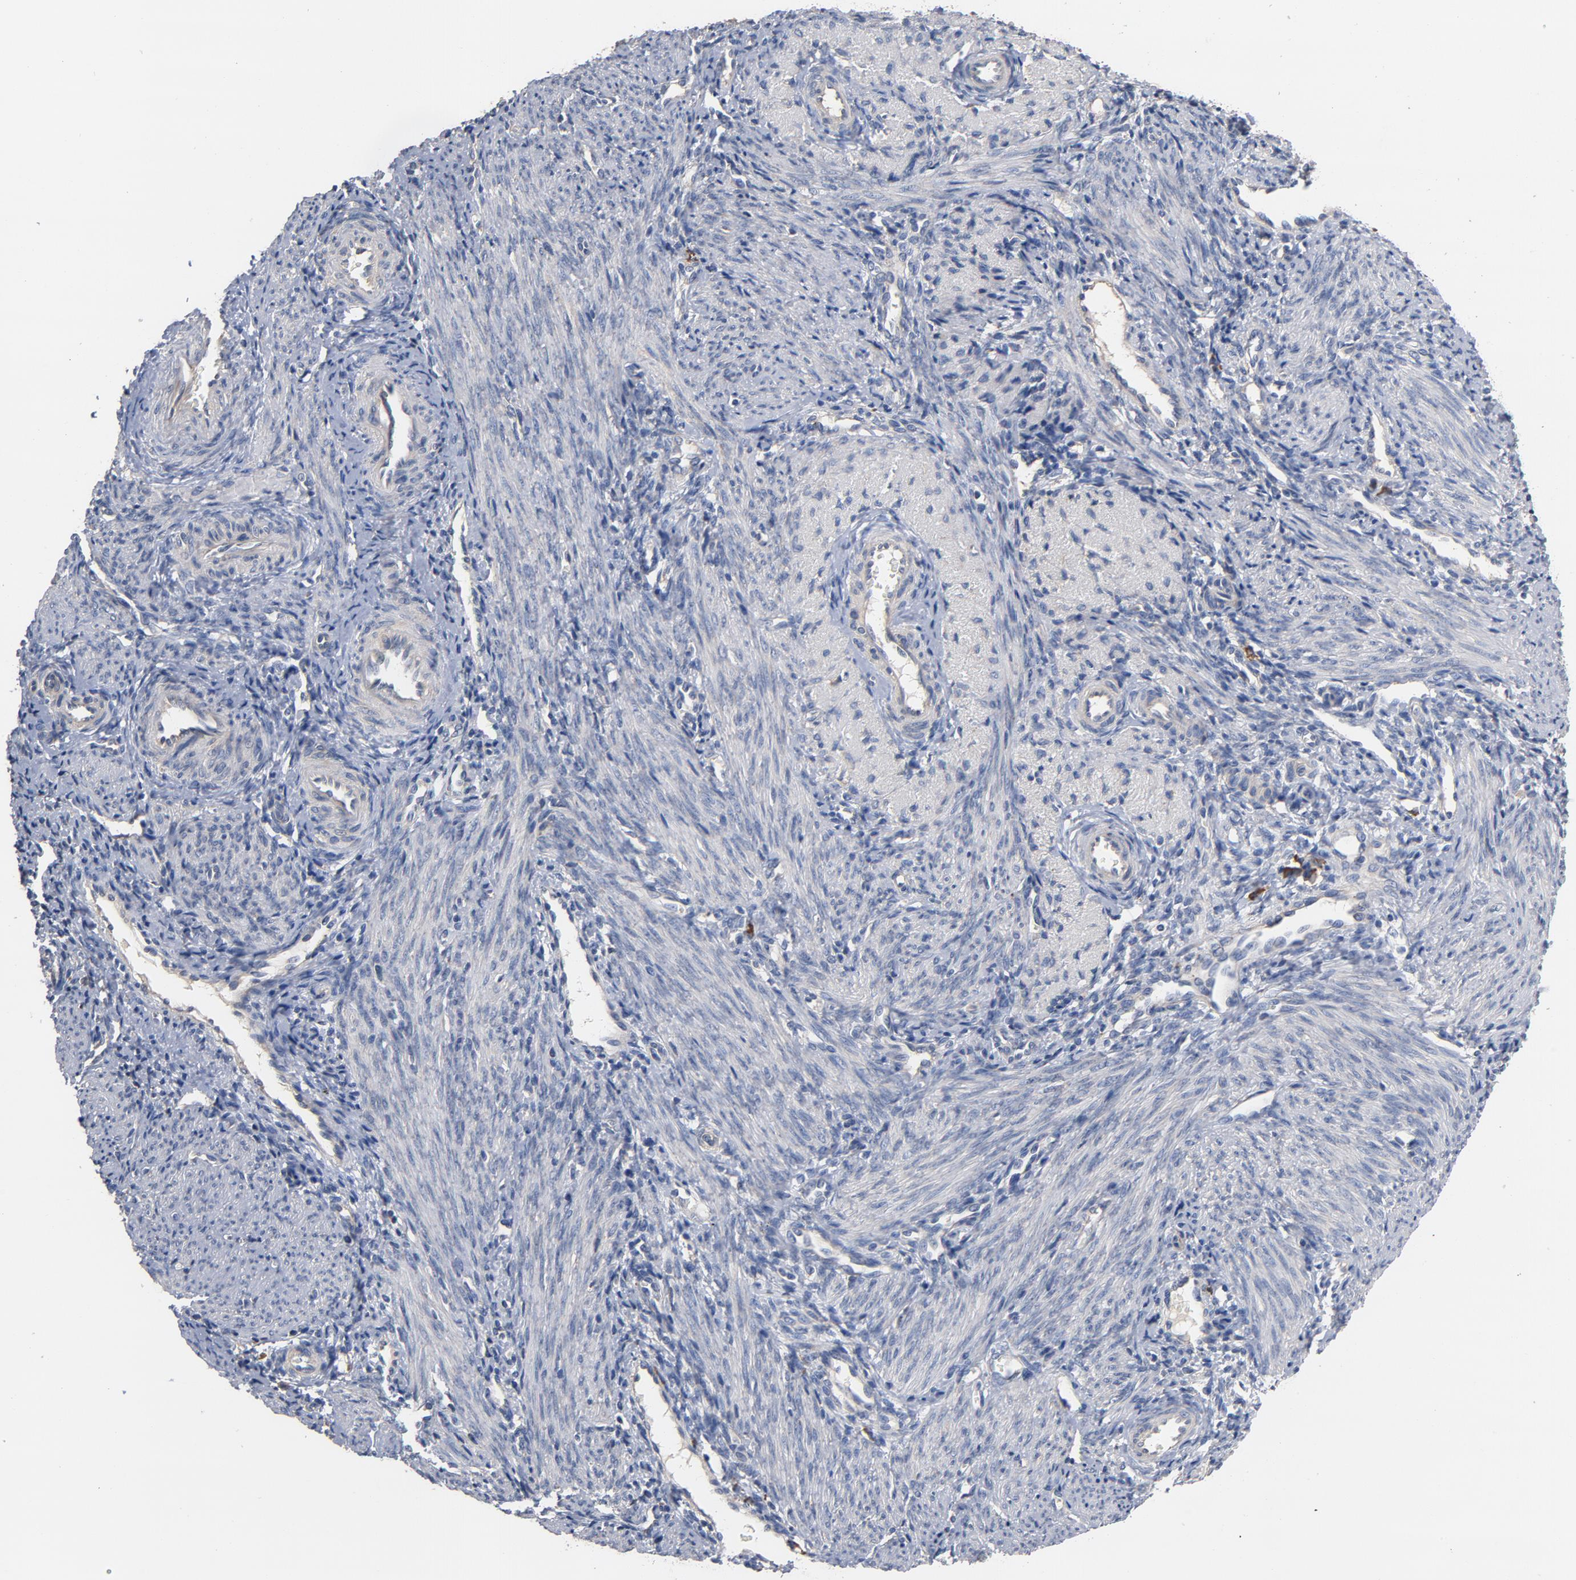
{"staining": {"intensity": "negative", "quantity": "none", "location": "none"}, "tissue": "endometrium", "cell_type": "Cells in endometrial stroma", "image_type": "normal", "snomed": [{"axis": "morphology", "description": "Normal tissue, NOS"}, {"axis": "topography", "description": "Uterus"}, {"axis": "topography", "description": "Endometrium"}], "caption": "Immunohistochemistry micrograph of normal endometrium: endometrium stained with DAB exhibits no significant protein expression in cells in endometrial stroma. Brightfield microscopy of IHC stained with DAB (3,3'-diaminobenzidine) (brown) and hematoxylin (blue), captured at high magnification.", "gene": "TLR4", "patient": {"sex": "female", "age": 33}}